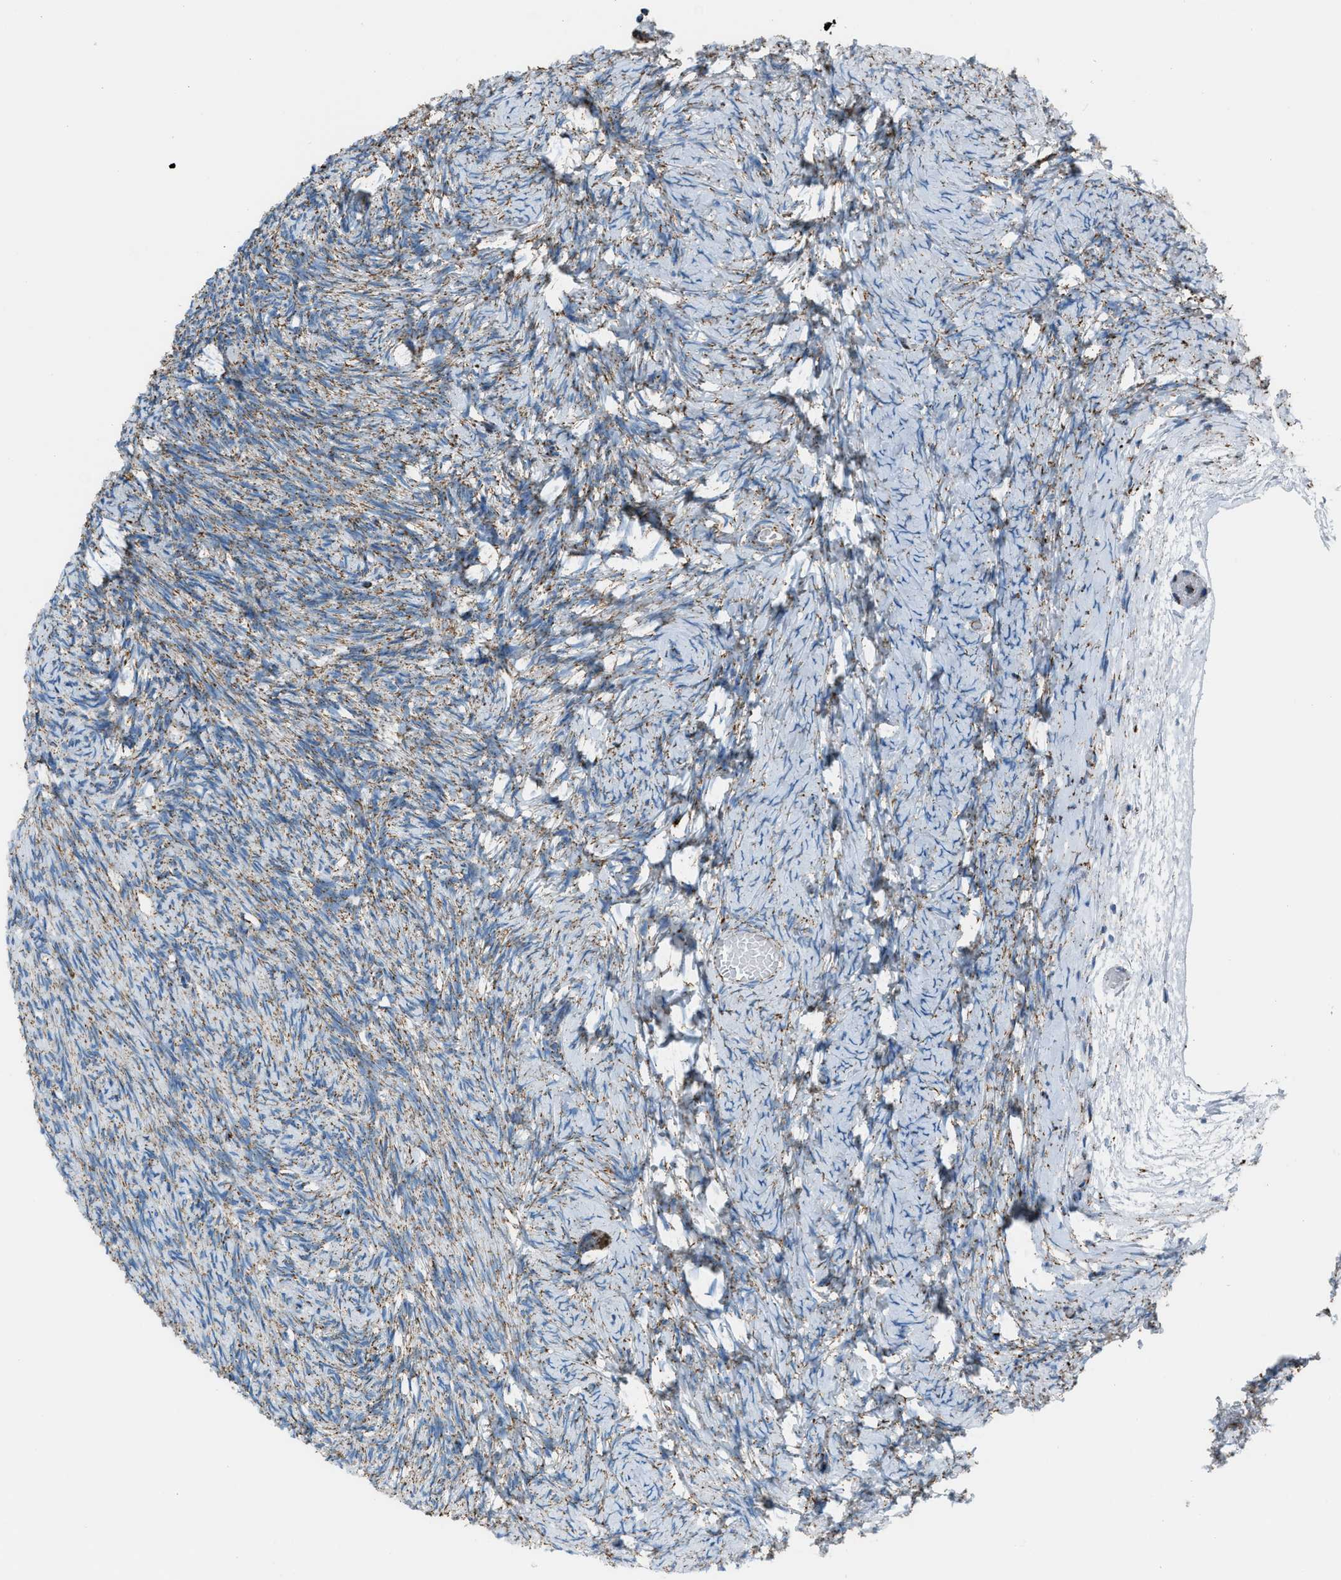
{"staining": {"intensity": "moderate", "quantity": ">75%", "location": "cytoplasmic/membranous"}, "tissue": "ovary", "cell_type": "Ovarian stroma cells", "image_type": "normal", "snomed": [{"axis": "morphology", "description": "Normal tissue, NOS"}, {"axis": "topography", "description": "Ovary"}], "caption": "IHC of unremarkable human ovary demonstrates medium levels of moderate cytoplasmic/membranous expression in approximately >75% of ovarian stroma cells. The staining was performed using DAB, with brown indicating positive protein expression. Nuclei are stained blue with hematoxylin.", "gene": "MDH2", "patient": {"sex": "female", "age": 27}}